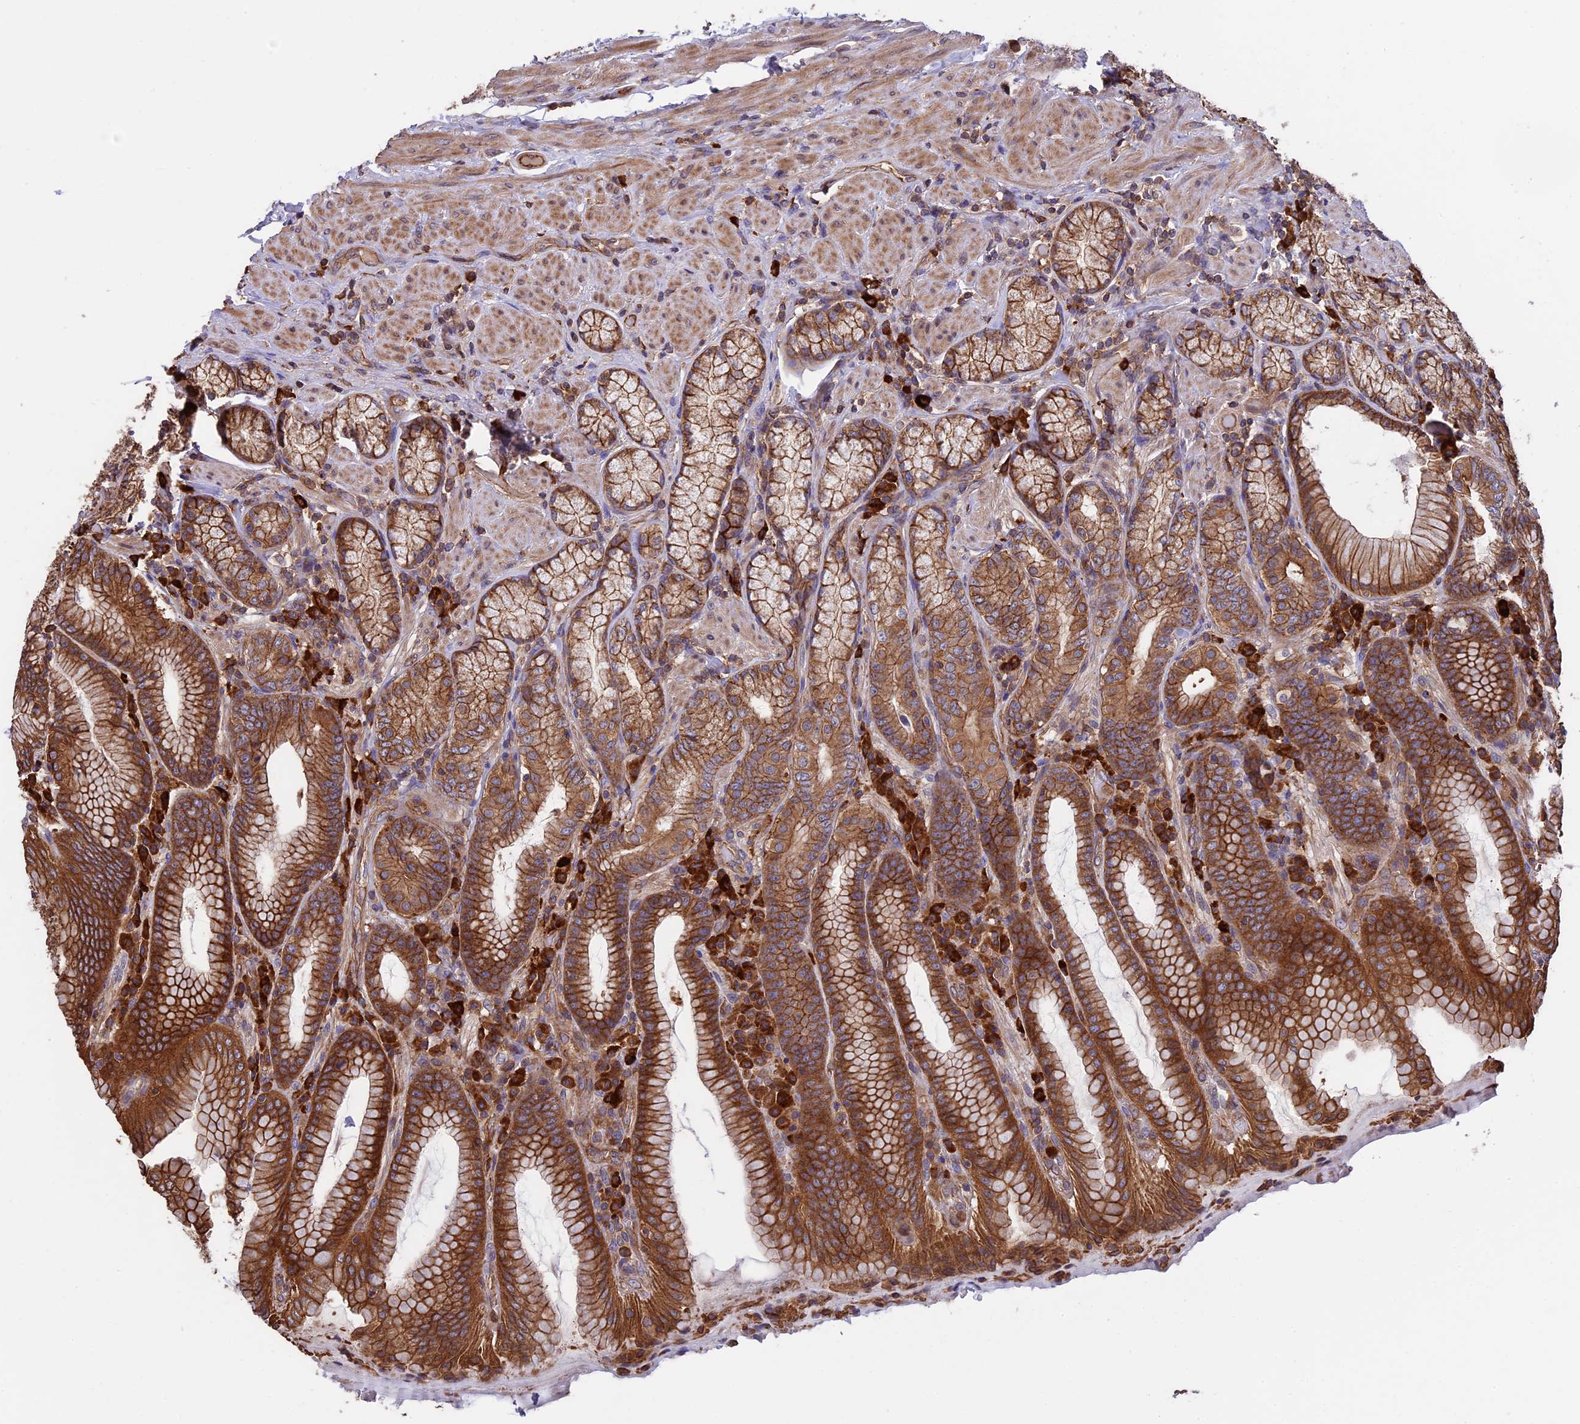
{"staining": {"intensity": "strong", "quantity": ">75%", "location": "cytoplasmic/membranous"}, "tissue": "stomach", "cell_type": "Glandular cells", "image_type": "normal", "snomed": [{"axis": "morphology", "description": "Normal tissue, NOS"}, {"axis": "topography", "description": "Stomach, upper"}, {"axis": "topography", "description": "Stomach, lower"}], "caption": "This image demonstrates immunohistochemistry (IHC) staining of normal human stomach, with high strong cytoplasmic/membranous staining in about >75% of glandular cells.", "gene": "GAS8", "patient": {"sex": "female", "age": 76}}